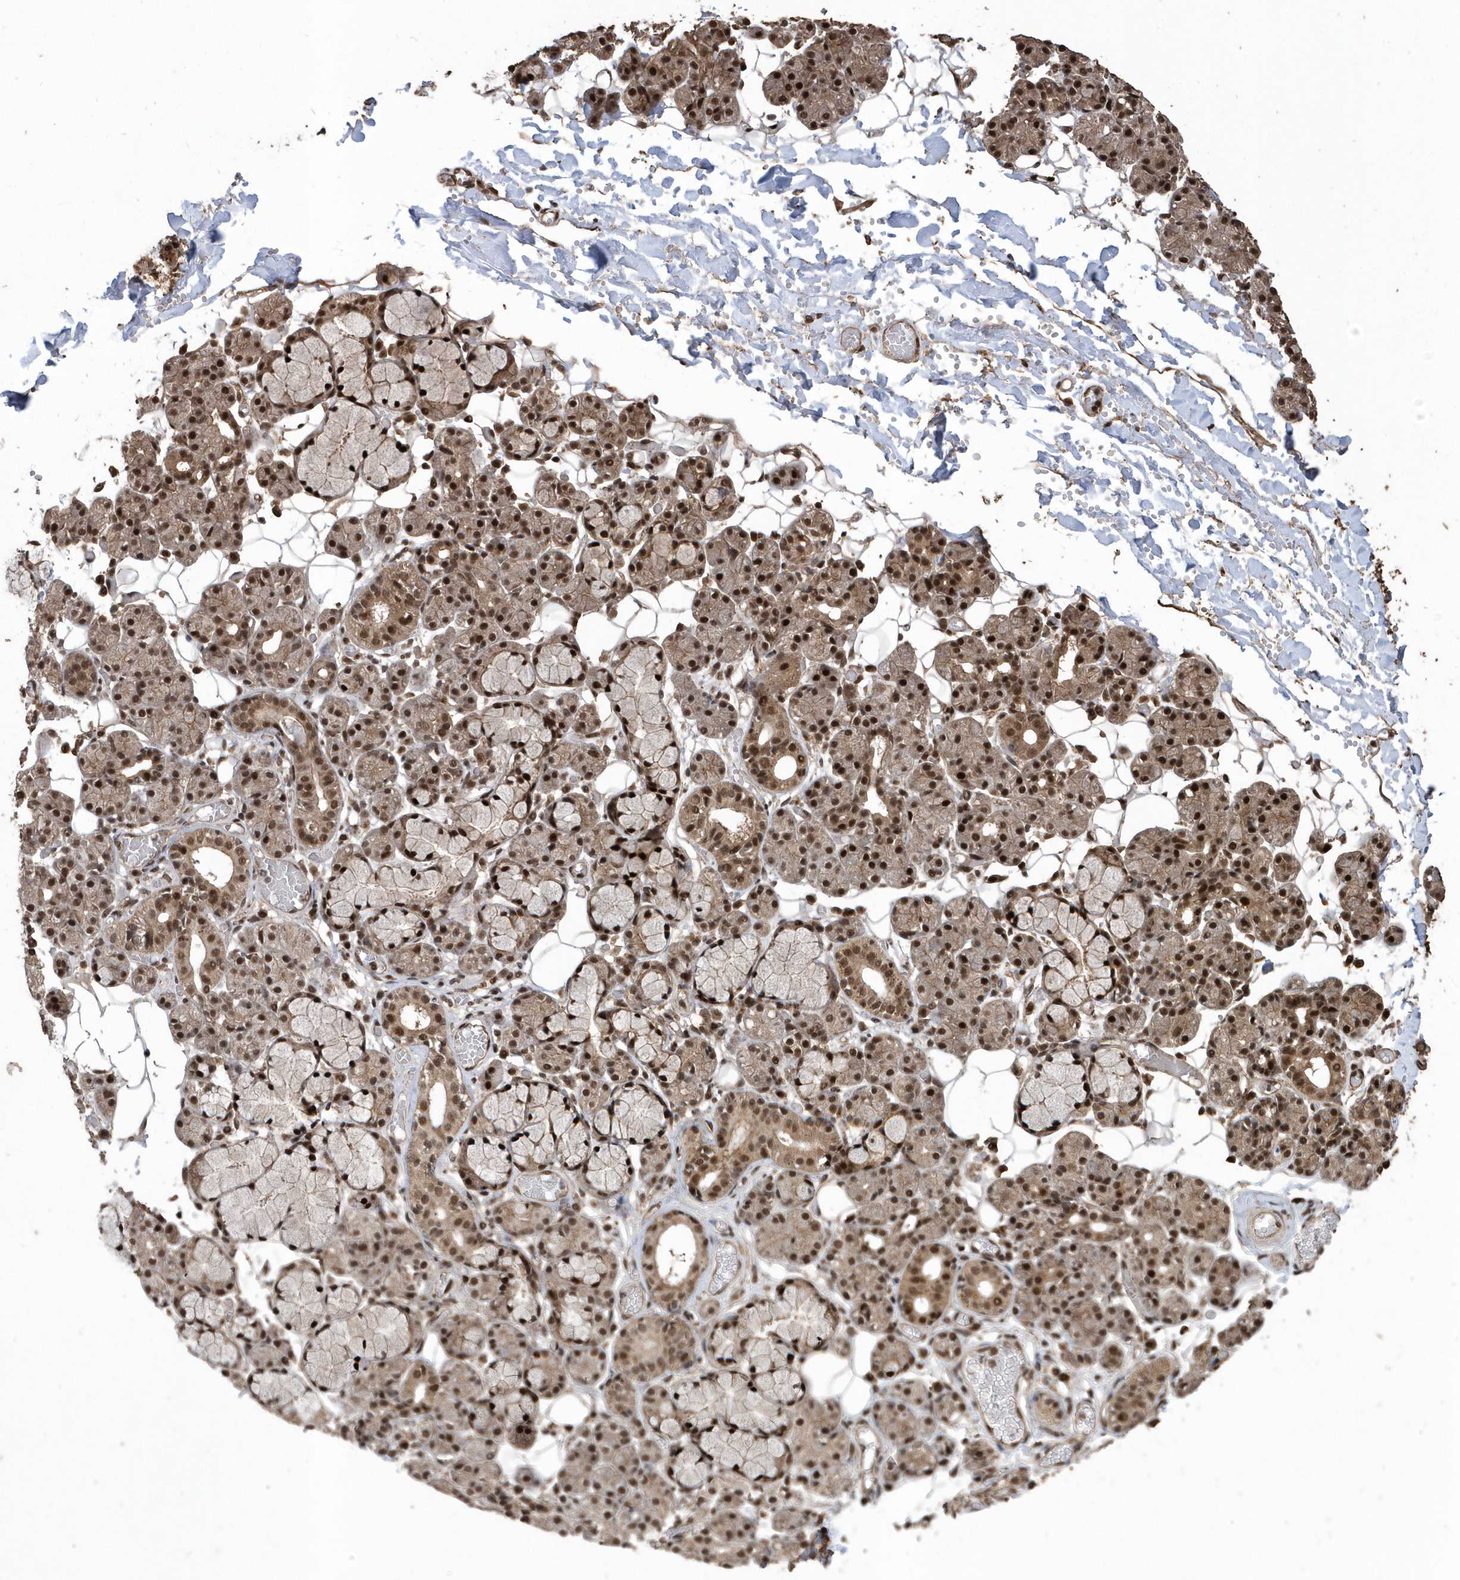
{"staining": {"intensity": "strong", "quantity": ">75%", "location": "cytoplasmic/membranous,nuclear"}, "tissue": "salivary gland", "cell_type": "Glandular cells", "image_type": "normal", "snomed": [{"axis": "morphology", "description": "Normal tissue, NOS"}, {"axis": "topography", "description": "Salivary gland"}], "caption": "DAB (3,3'-diaminobenzidine) immunohistochemical staining of normal human salivary gland demonstrates strong cytoplasmic/membranous,nuclear protein expression in approximately >75% of glandular cells.", "gene": "INTS12", "patient": {"sex": "male", "age": 63}}